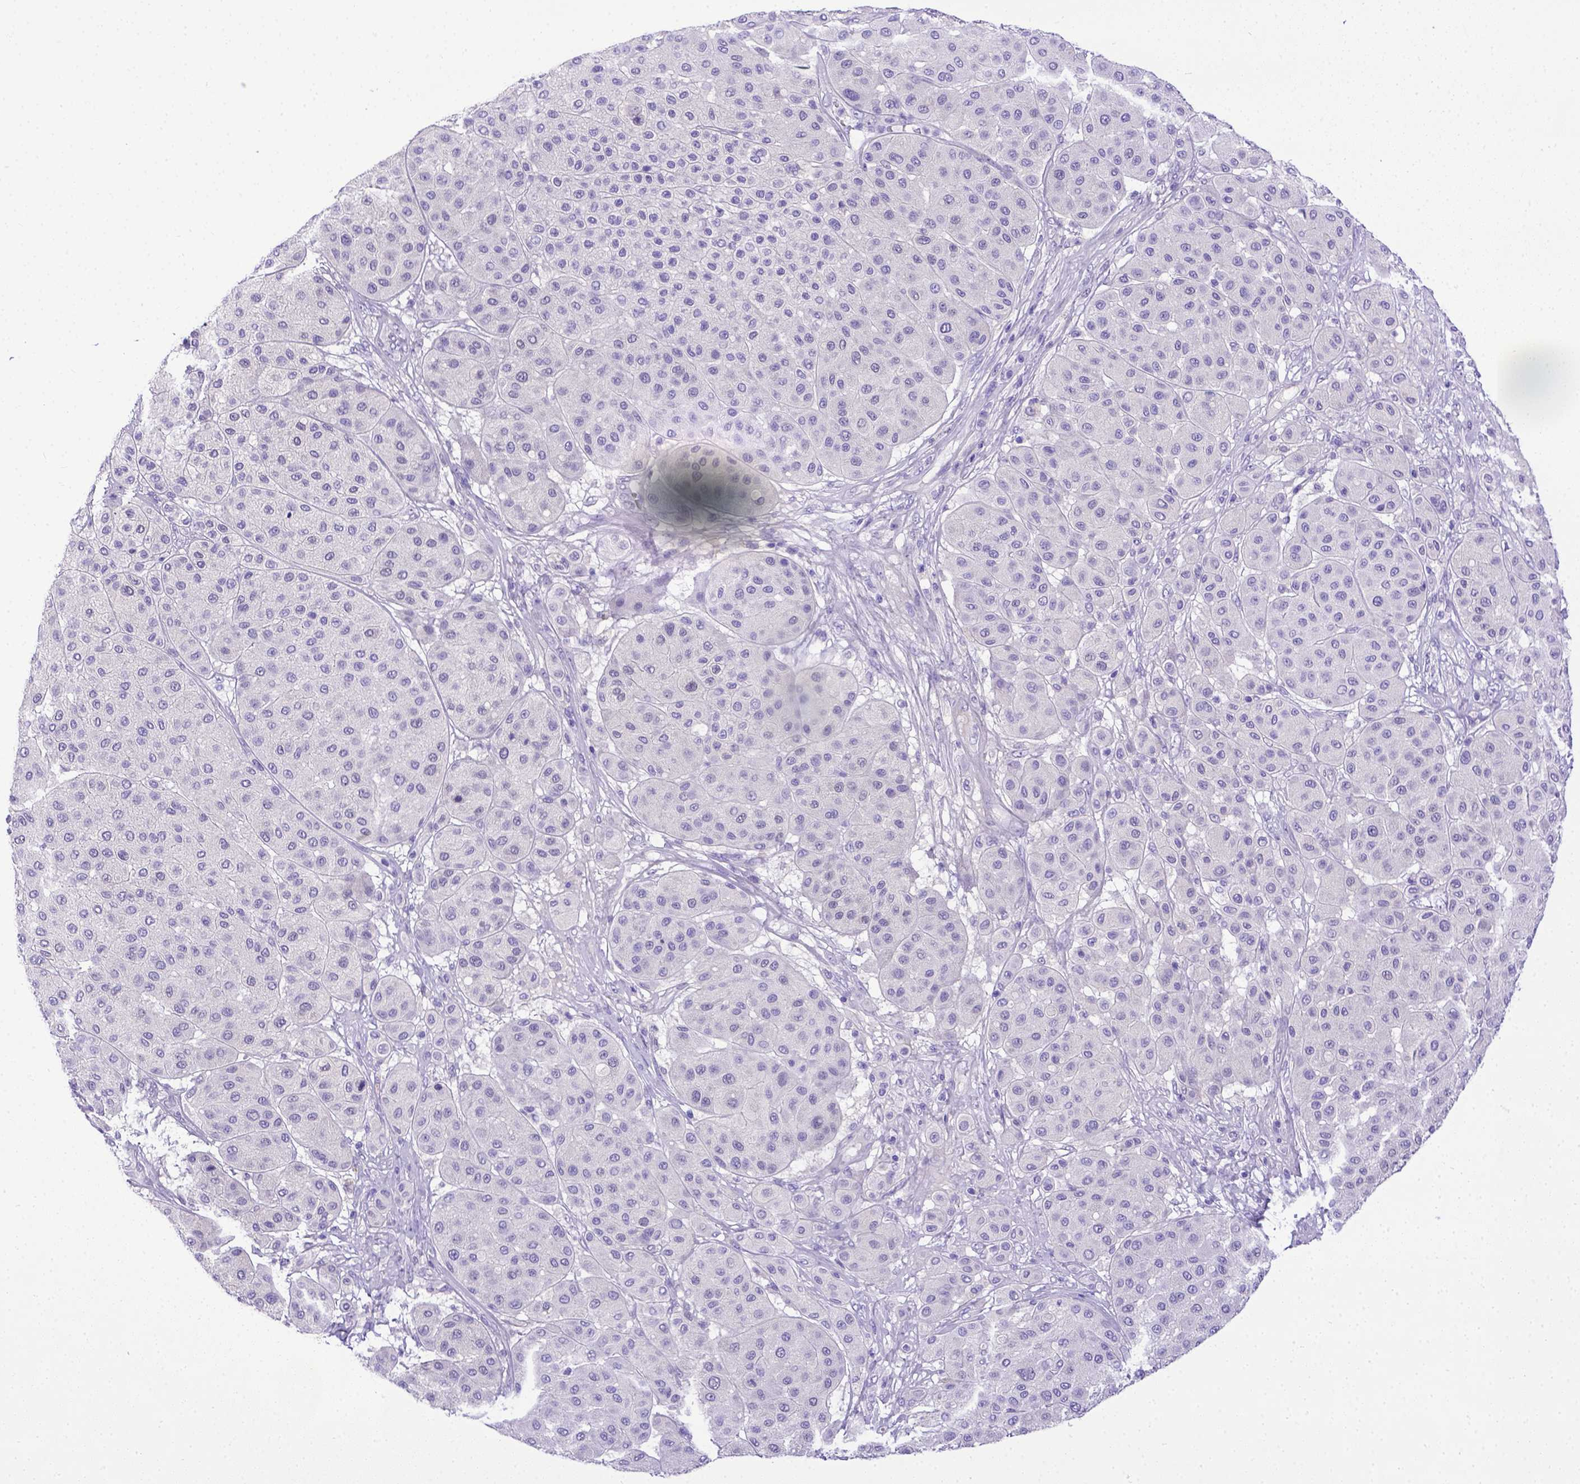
{"staining": {"intensity": "negative", "quantity": "none", "location": "none"}, "tissue": "melanoma", "cell_type": "Tumor cells", "image_type": "cancer", "snomed": [{"axis": "morphology", "description": "Malignant melanoma, Metastatic site"}, {"axis": "topography", "description": "Smooth muscle"}], "caption": "The image demonstrates no significant positivity in tumor cells of malignant melanoma (metastatic site).", "gene": "BTN1A1", "patient": {"sex": "male", "age": 41}}